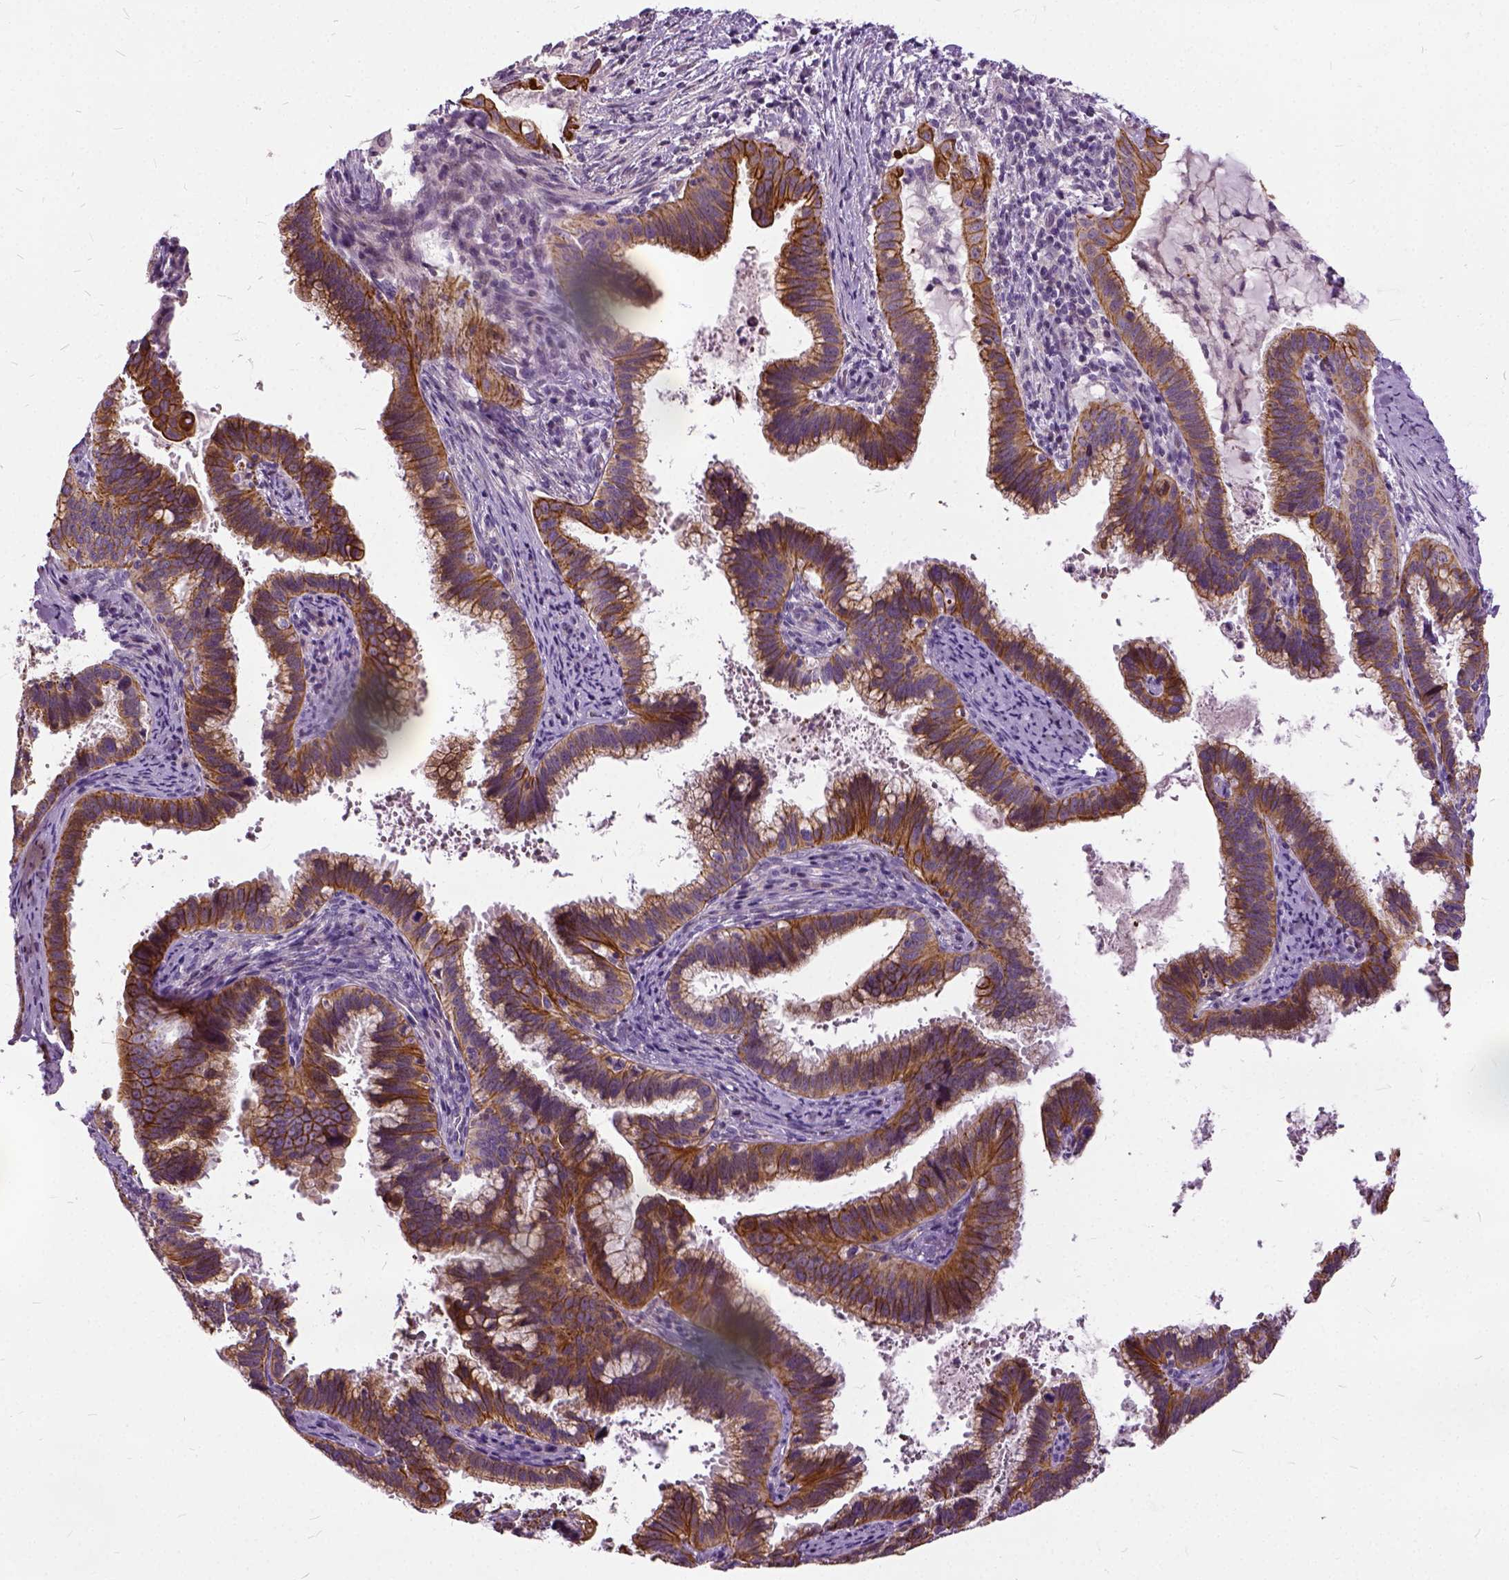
{"staining": {"intensity": "strong", "quantity": ">75%", "location": "cytoplasmic/membranous"}, "tissue": "cervical cancer", "cell_type": "Tumor cells", "image_type": "cancer", "snomed": [{"axis": "morphology", "description": "Adenocarcinoma, NOS"}, {"axis": "topography", "description": "Cervix"}], "caption": "Immunohistochemistry (IHC) (DAB) staining of adenocarcinoma (cervical) shows strong cytoplasmic/membranous protein positivity in approximately >75% of tumor cells. Immunohistochemistry (IHC) stains the protein of interest in brown and the nuclei are stained blue.", "gene": "ILRUN", "patient": {"sex": "female", "age": 56}}